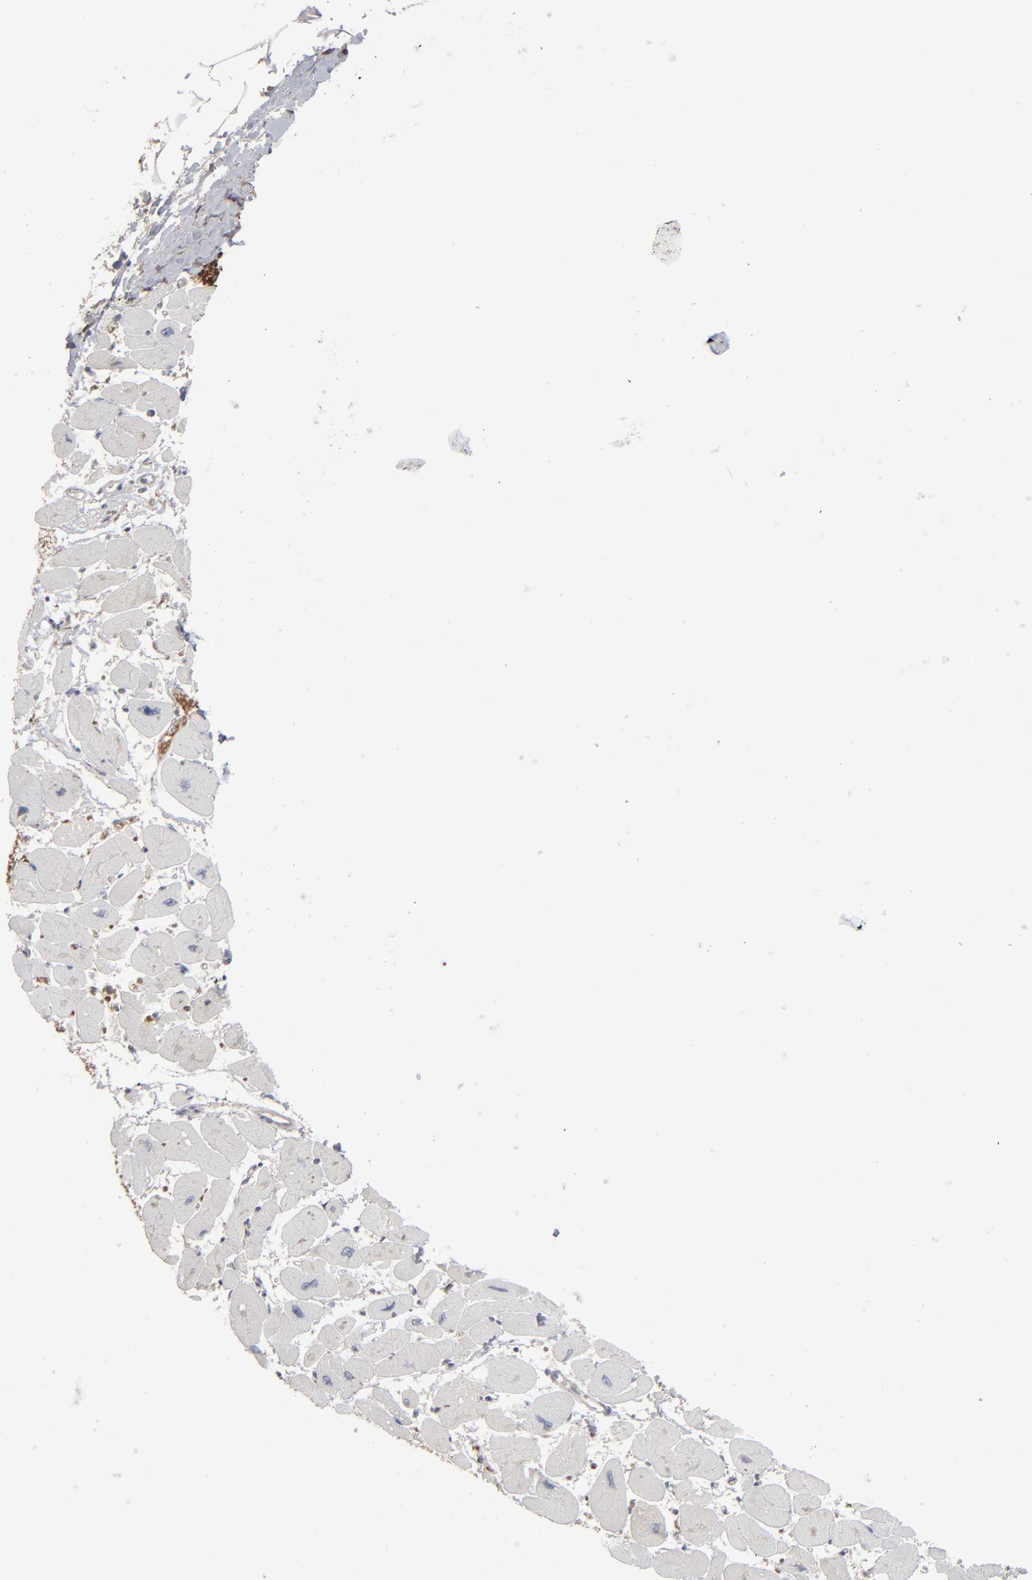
{"staining": {"intensity": "negative", "quantity": "none", "location": "none"}, "tissue": "heart muscle", "cell_type": "Cardiomyocytes", "image_type": "normal", "snomed": [{"axis": "morphology", "description": "Normal tissue, NOS"}, {"axis": "topography", "description": "Heart"}], "caption": "A histopathology image of human heart muscle is negative for staining in cardiomyocytes.", "gene": "NME1", "patient": {"sex": "female", "age": 54}}